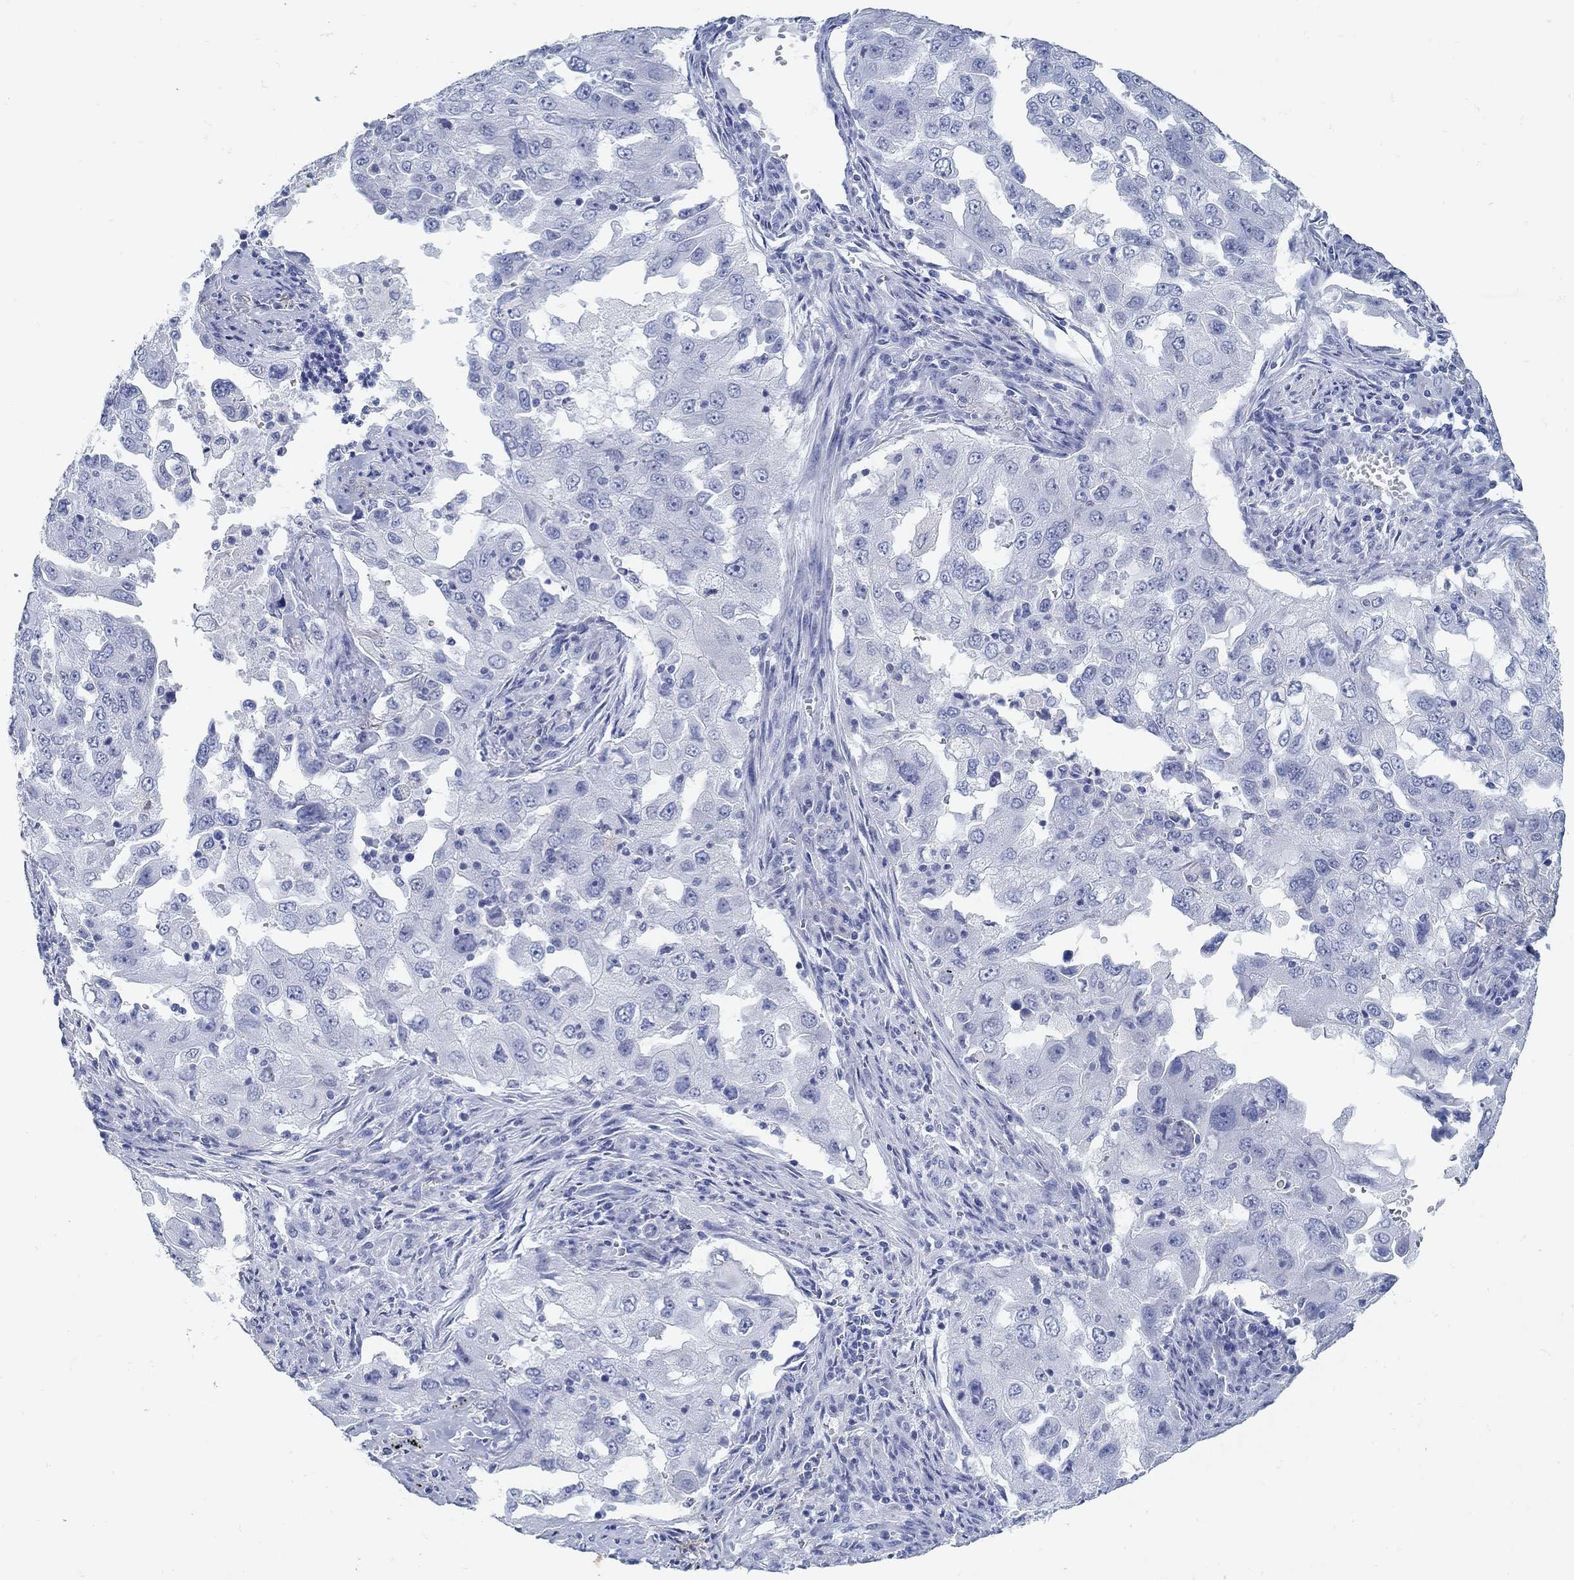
{"staining": {"intensity": "negative", "quantity": "none", "location": "none"}, "tissue": "lung cancer", "cell_type": "Tumor cells", "image_type": "cancer", "snomed": [{"axis": "morphology", "description": "Adenocarcinoma, NOS"}, {"axis": "topography", "description": "Lung"}], "caption": "High magnification brightfield microscopy of adenocarcinoma (lung) stained with DAB (brown) and counterstained with hematoxylin (blue): tumor cells show no significant positivity.", "gene": "ZFAND4", "patient": {"sex": "female", "age": 61}}